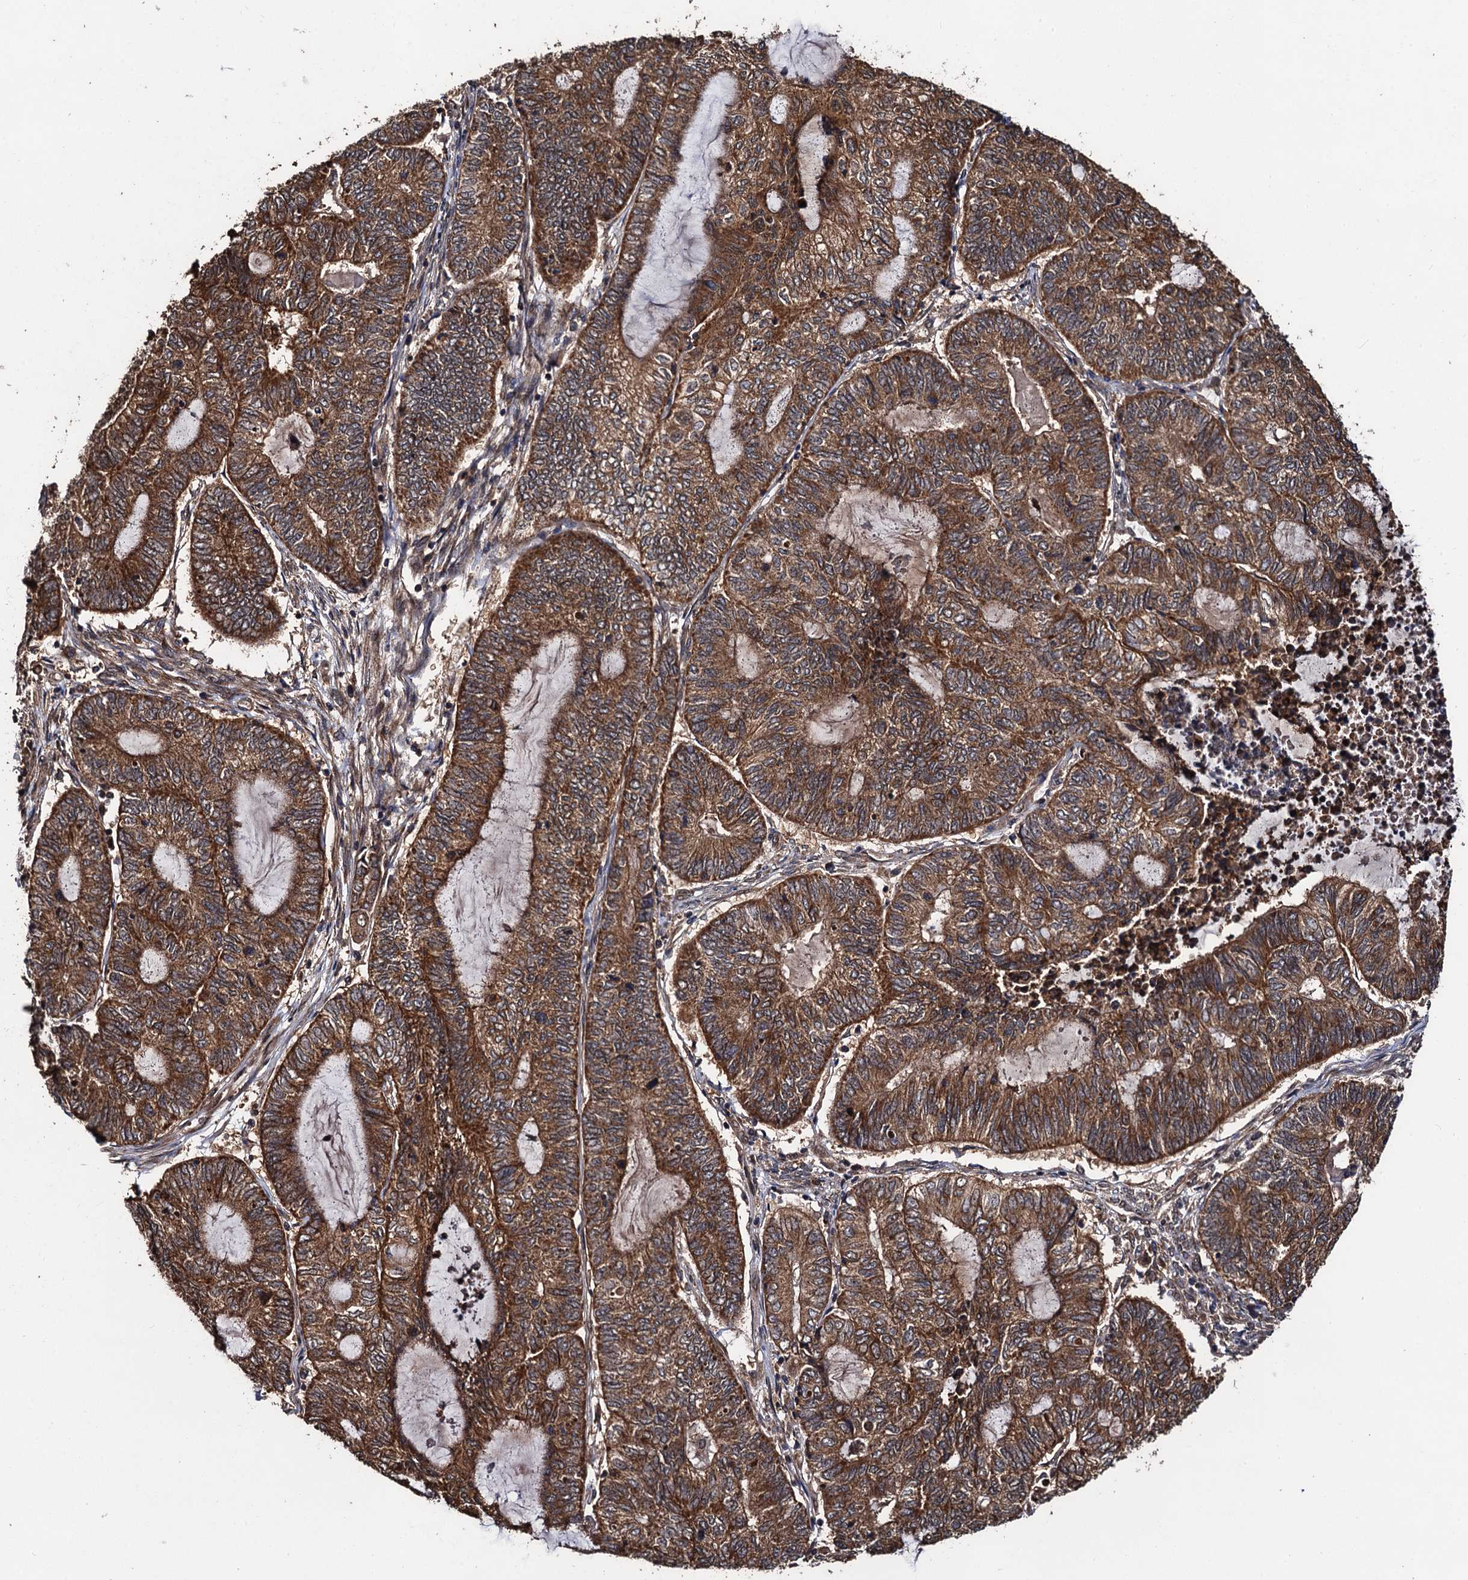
{"staining": {"intensity": "strong", "quantity": ">75%", "location": "cytoplasmic/membranous"}, "tissue": "endometrial cancer", "cell_type": "Tumor cells", "image_type": "cancer", "snomed": [{"axis": "morphology", "description": "Adenocarcinoma, NOS"}, {"axis": "topography", "description": "Uterus"}, {"axis": "topography", "description": "Endometrium"}], "caption": "Brown immunohistochemical staining in endometrial adenocarcinoma demonstrates strong cytoplasmic/membranous positivity in about >75% of tumor cells. The protein of interest is stained brown, and the nuclei are stained in blue (DAB IHC with brightfield microscopy, high magnification).", "gene": "MIER2", "patient": {"sex": "female", "age": 70}}